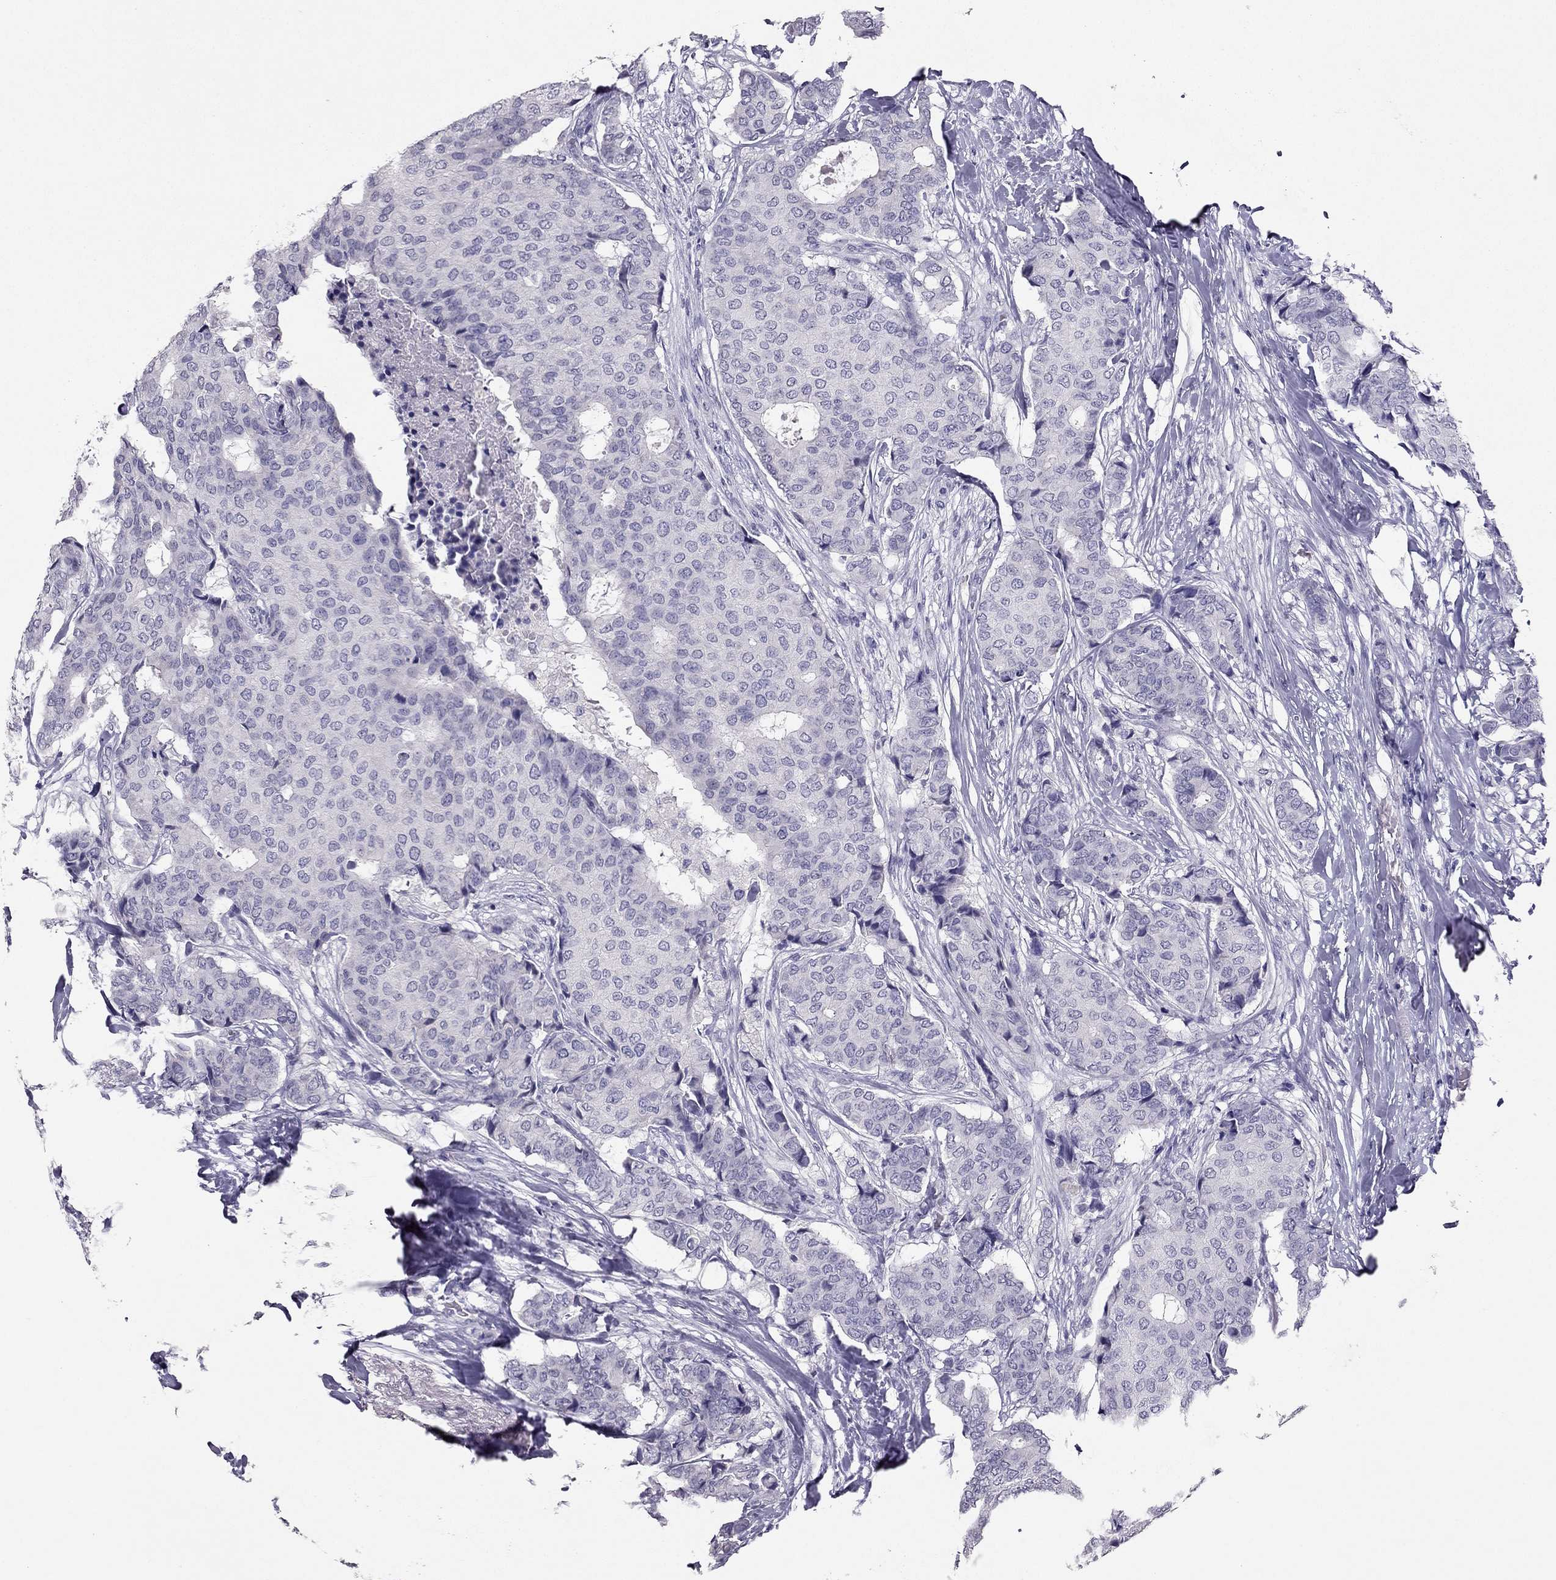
{"staining": {"intensity": "negative", "quantity": "none", "location": "none"}, "tissue": "breast cancer", "cell_type": "Tumor cells", "image_type": "cancer", "snomed": [{"axis": "morphology", "description": "Duct carcinoma"}, {"axis": "topography", "description": "Breast"}], "caption": "High magnification brightfield microscopy of breast cancer stained with DAB (3,3'-diaminobenzidine) (brown) and counterstained with hematoxylin (blue): tumor cells show no significant expression. The staining was performed using DAB (3,3'-diaminobenzidine) to visualize the protein expression in brown, while the nuclei were stained in blue with hematoxylin (Magnification: 20x).", "gene": "RHO", "patient": {"sex": "female", "age": 75}}